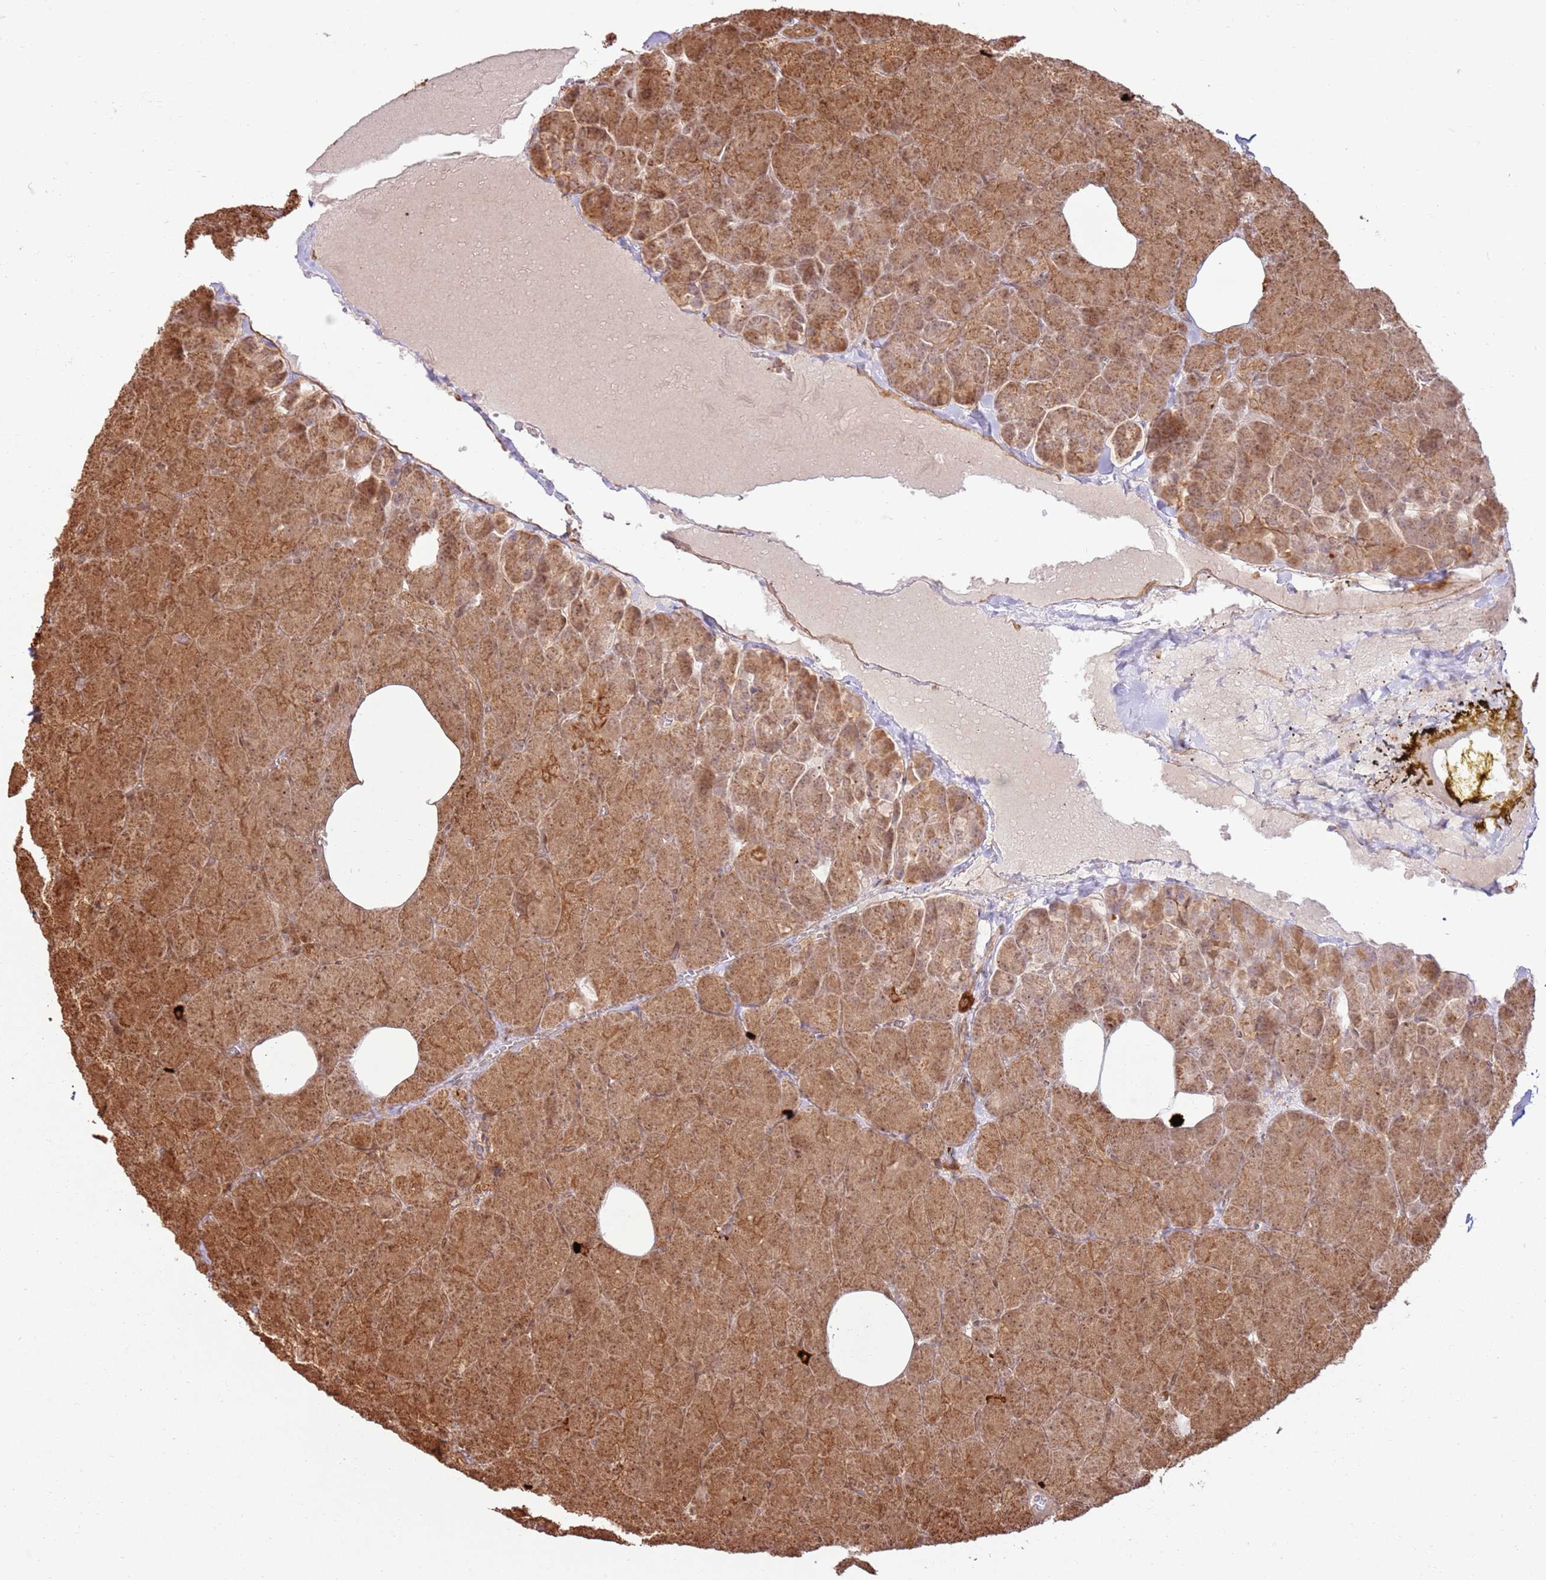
{"staining": {"intensity": "strong", "quantity": ">75%", "location": "cytoplasmic/membranous"}, "tissue": "pancreas", "cell_type": "Exocrine glandular cells", "image_type": "normal", "snomed": [{"axis": "morphology", "description": "Normal tissue, NOS"}, {"axis": "morphology", "description": "Carcinoid, malignant, NOS"}, {"axis": "topography", "description": "Pancreas"}], "caption": "Immunohistochemical staining of normal human pancreas reveals high levels of strong cytoplasmic/membranous expression in approximately >75% of exocrine glandular cells.", "gene": "TBC1D13", "patient": {"sex": "female", "age": 35}}